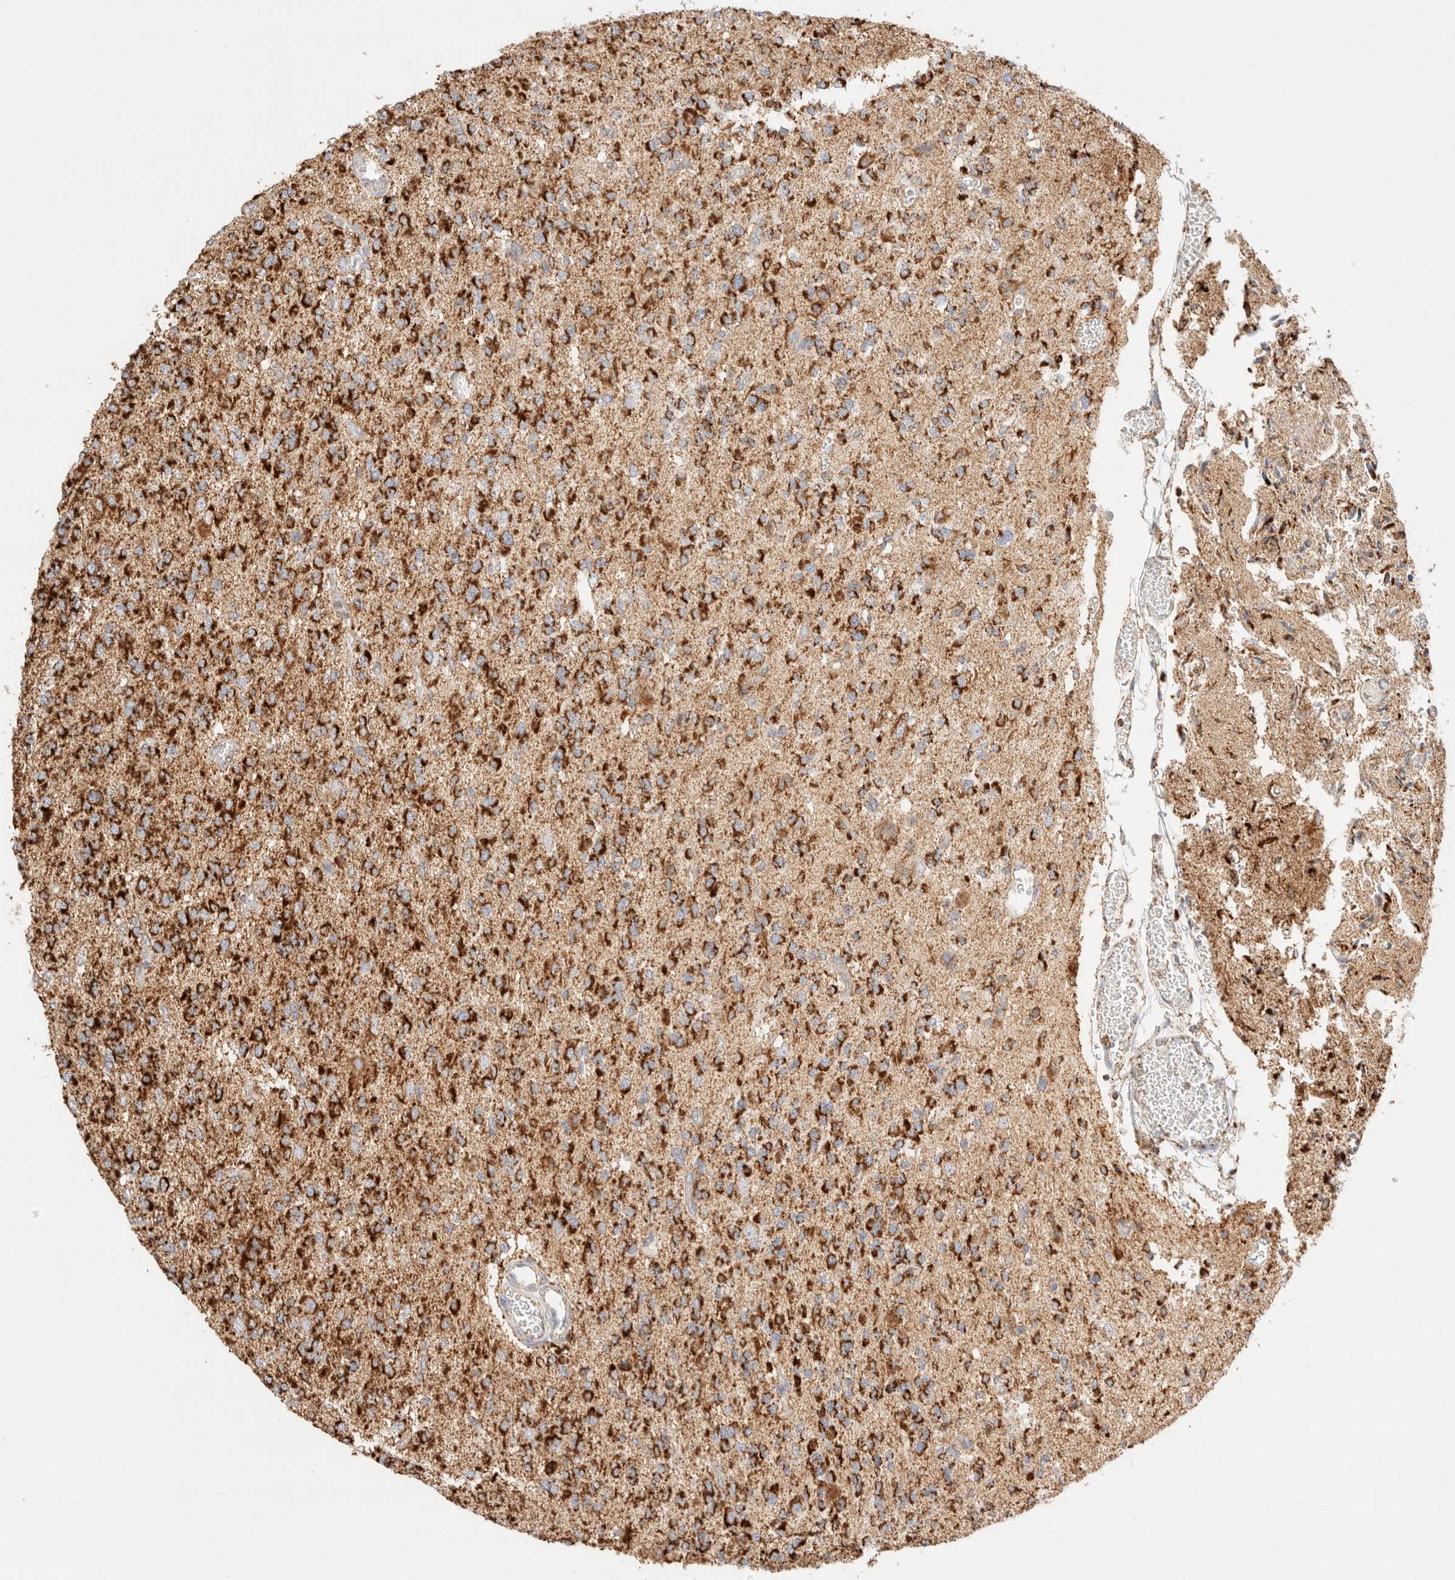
{"staining": {"intensity": "strong", "quantity": ">75%", "location": "cytoplasmic/membranous"}, "tissue": "glioma", "cell_type": "Tumor cells", "image_type": "cancer", "snomed": [{"axis": "morphology", "description": "Glioma, malignant, Low grade"}, {"axis": "topography", "description": "Brain"}], "caption": "Immunohistochemistry (IHC) image of human low-grade glioma (malignant) stained for a protein (brown), which demonstrates high levels of strong cytoplasmic/membranous staining in about >75% of tumor cells.", "gene": "PHB2", "patient": {"sex": "male", "age": 38}}